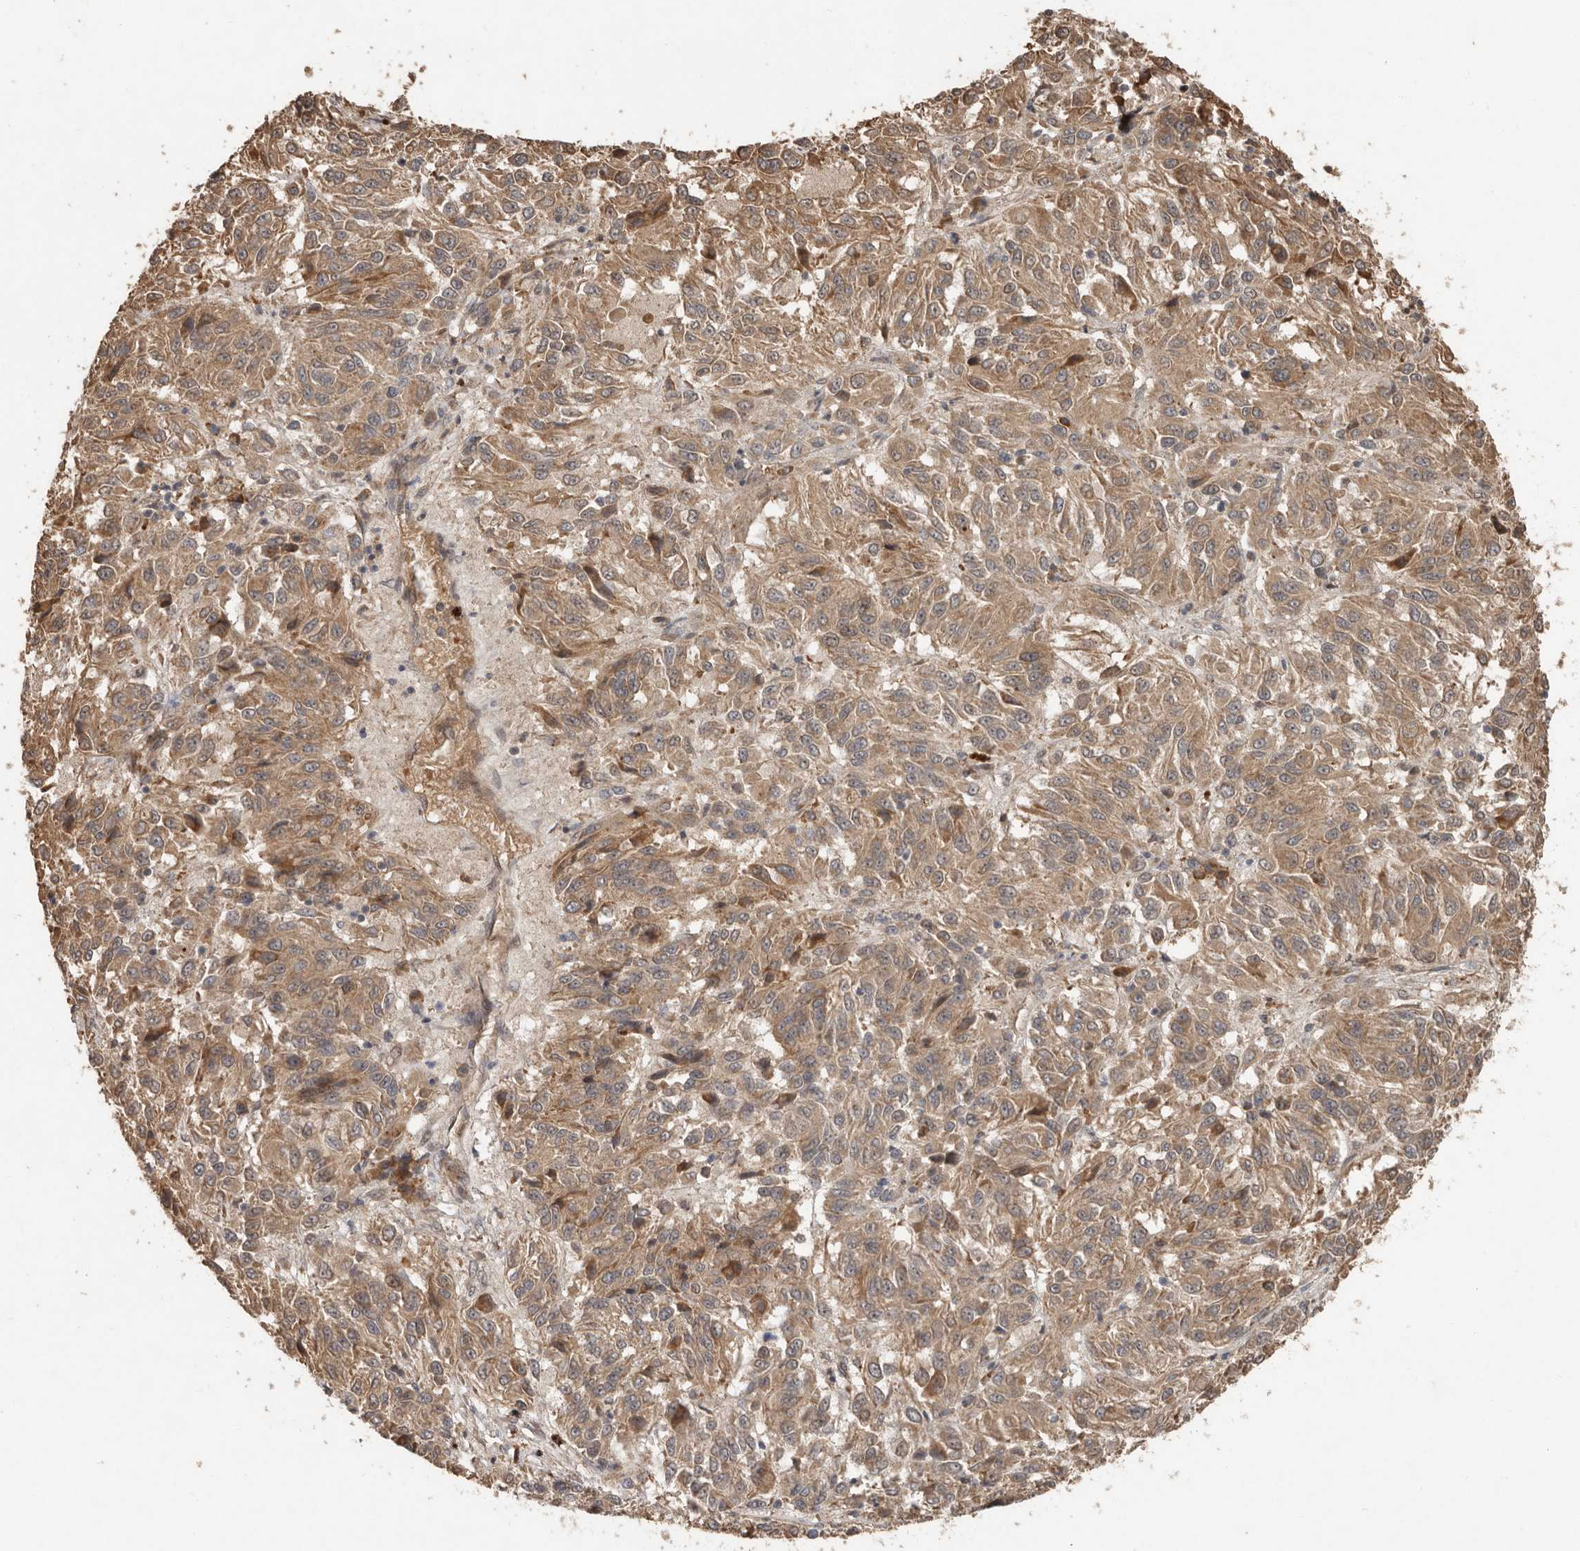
{"staining": {"intensity": "moderate", "quantity": ">75%", "location": "cytoplasmic/membranous"}, "tissue": "melanoma", "cell_type": "Tumor cells", "image_type": "cancer", "snomed": [{"axis": "morphology", "description": "Malignant melanoma, Metastatic site"}, {"axis": "topography", "description": "Lung"}], "caption": "A micrograph of malignant melanoma (metastatic site) stained for a protein shows moderate cytoplasmic/membranous brown staining in tumor cells.", "gene": "KIF26B", "patient": {"sex": "male", "age": 64}}